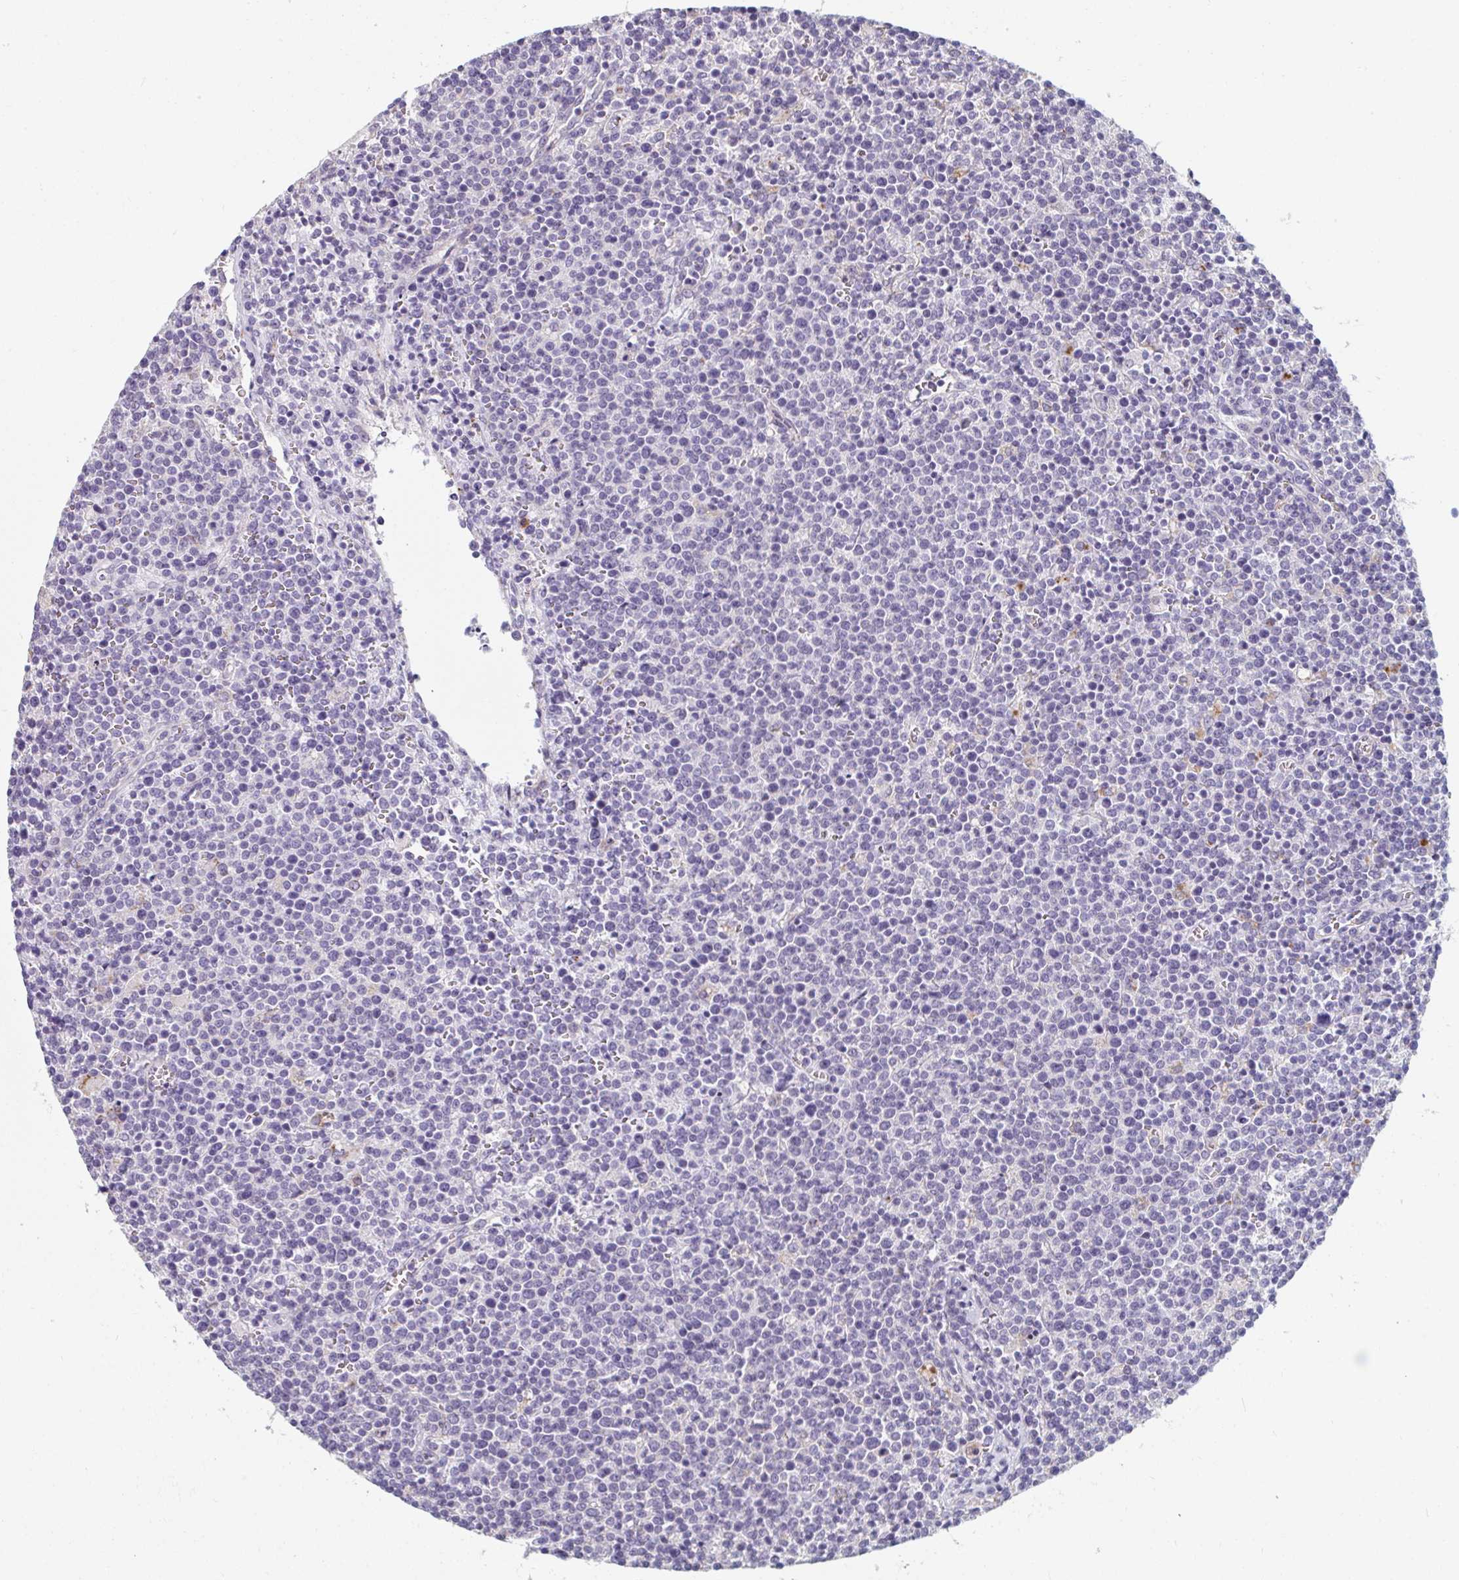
{"staining": {"intensity": "negative", "quantity": "none", "location": "none"}, "tissue": "lymphoma", "cell_type": "Tumor cells", "image_type": "cancer", "snomed": [{"axis": "morphology", "description": "Malignant lymphoma, non-Hodgkin's type, High grade"}, {"axis": "topography", "description": "Lymph node"}], "caption": "Immunohistochemistry (IHC) micrograph of high-grade malignant lymphoma, non-Hodgkin's type stained for a protein (brown), which exhibits no staining in tumor cells.", "gene": "EIF1AD", "patient": {"sex": "male", "age": 61}}